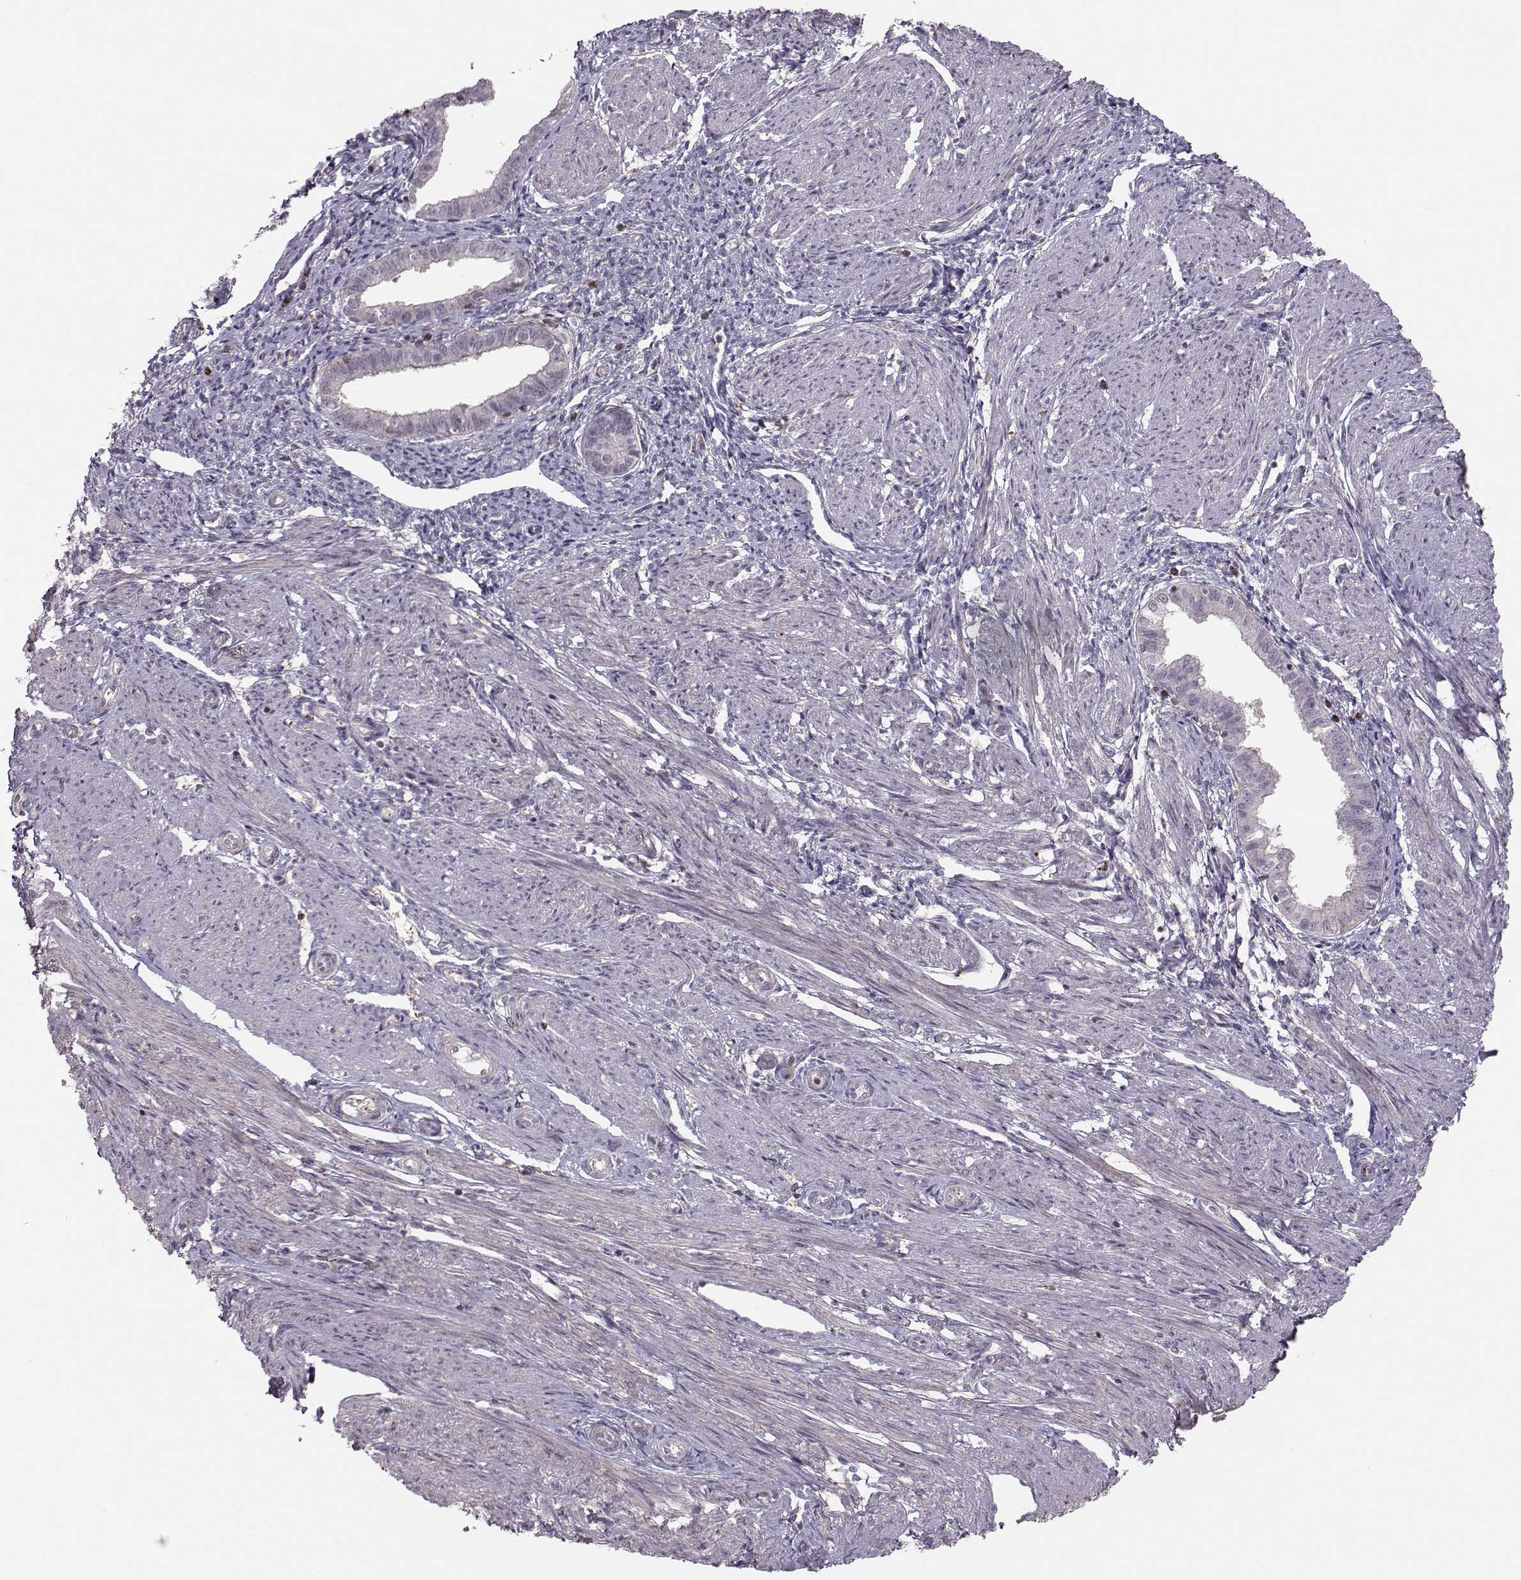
{"staining": {"intensity": "negative", "quantity": "none", "location": "none"}, "tissue": "endometrium", "cell_type": "Cells in endometrial stroma", "image_type": "normal", "snomed": [{"axis": "morphology", "description": "Normal tissue, NOS"}, {"axis": "topography", "description": "Endometrium"}], "caption": "Immunohistochemistry (IHC) of benign endometrium shows no expression in cells in endometrial stroma. Brightfield microscopy of immunohistochemistry (IHC) stained with DAB (brown) and hematoxylin (blue), captured at high magnification.", "gene": "ASB16", "patient": {"sex": "female", "age": 37}}